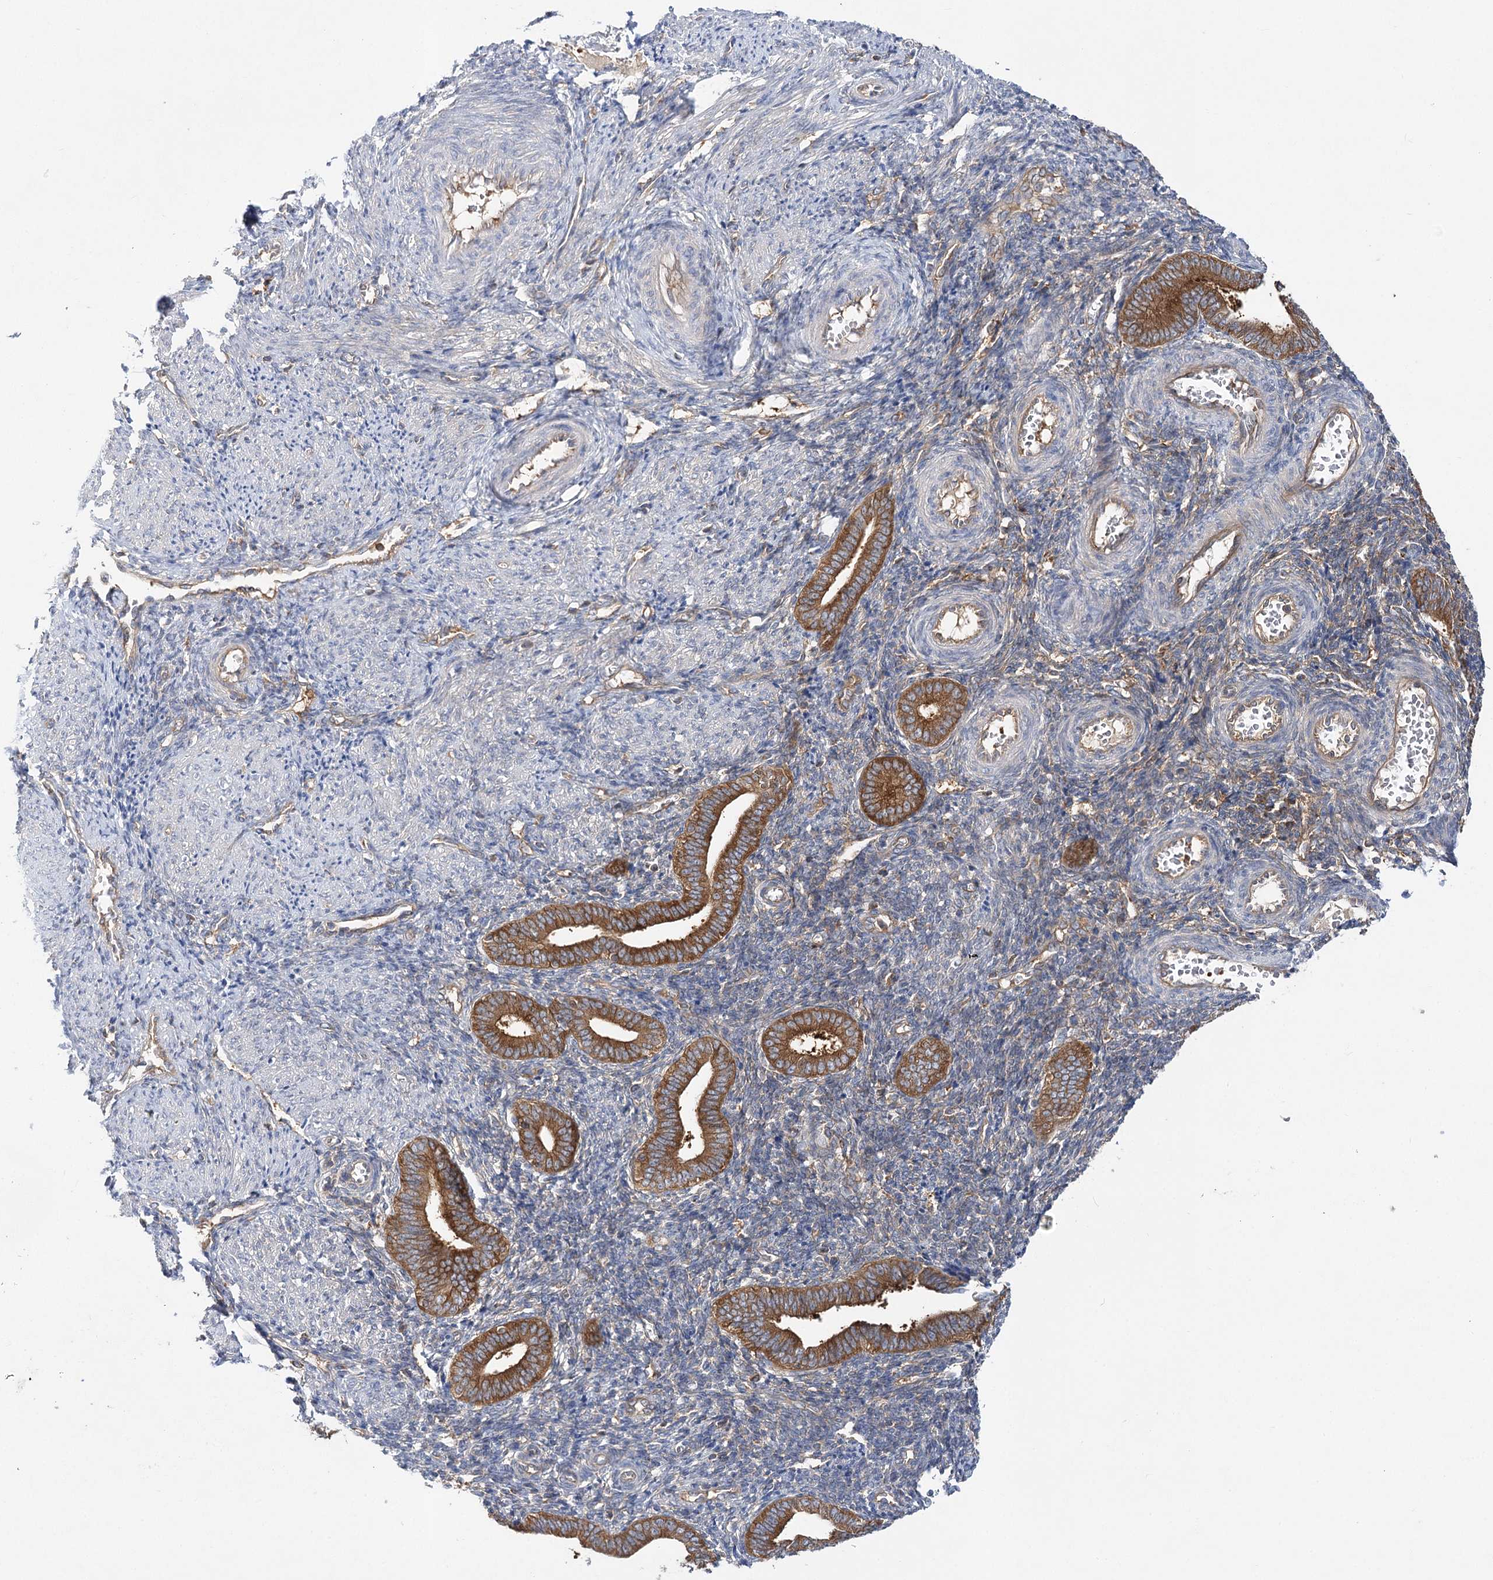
{"staining": {"intensity": "weak", "quantity": "25%-75%", "location": "cytoplasmic/membranous"}, "tissue": "endometrium", "cell_type": "Cells in endometrial stroma", "image_type": "normal", "snomed": [{"axis": "morphology", "description": "Normal tissue, NOS"}, {"axis": "topography", "description": "Uterus"}, {"axis": "topography", "description": "Endometrium"}], "caption": "Unremarkable endometrium exhibits weak cytoplasmic/membranous staining in approximately 25%-75% of cells in endometrial stroma, visualized by immunohistochemistry.", "gene": "ABRAXAS2", "patient": {"sex": "female", "age": 33}}